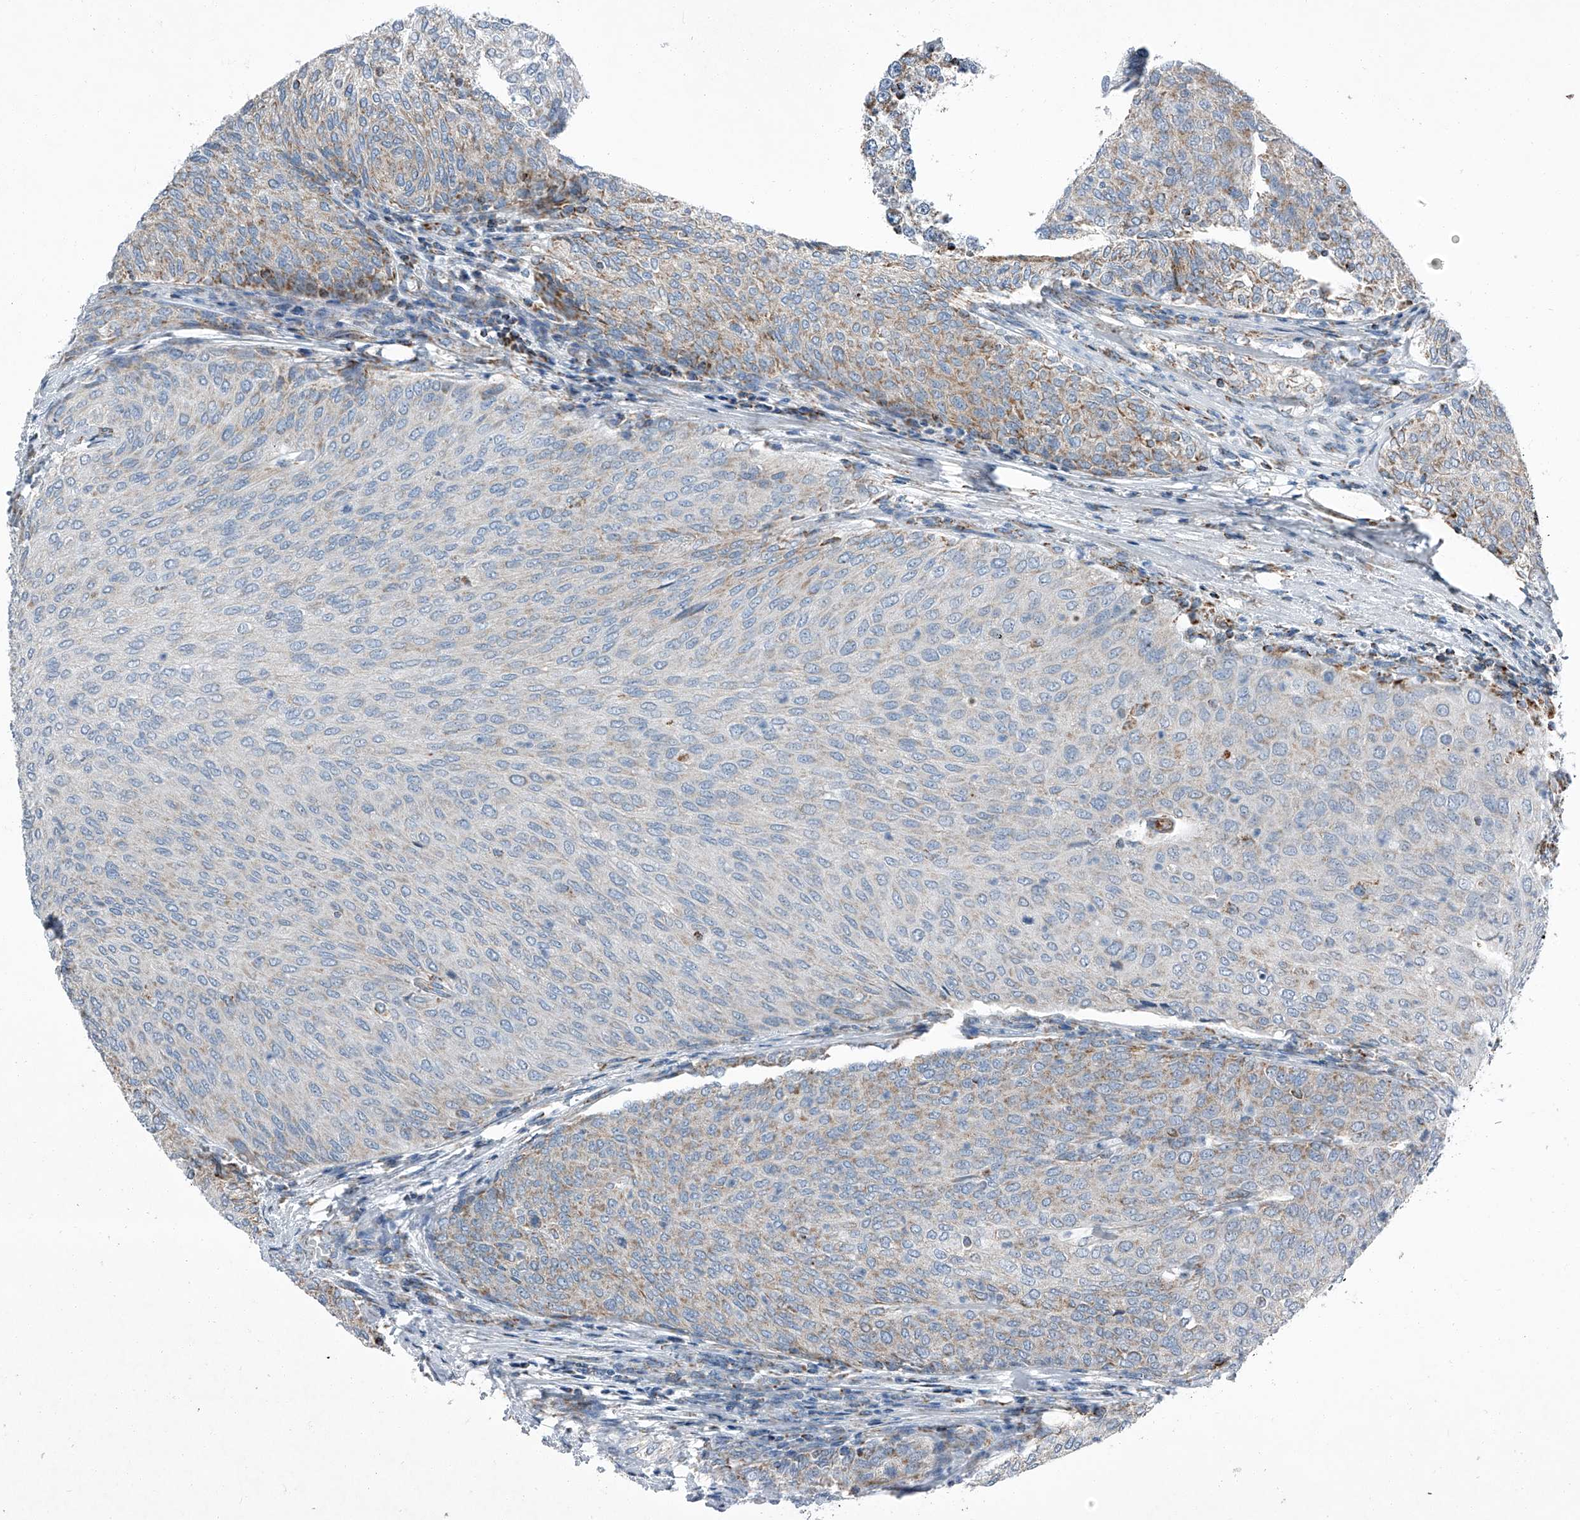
{"staining": {"intensity": "weak", "quantity": "25%-75%", "location": "cytoplasmic/membranous"}, "tissue": "urothelial cancer", "cell_type": "Tumor cells", "image_type": "cancer", "snomed": [{"axis": "morphology", "description": "Urothelial carcinoma, Low grade"}, {"axis": "topography", "description": "Urinary bladder"}], "caption": "Immunohistochemical staining of human low-grade urothelial carcinoma reveals weak cytoplasmic/membranous protein positivity in approximately 25%-75% of tumor cells.", "gene": "CHRNA7", "patient": {"sex": "female", "age": 79}}